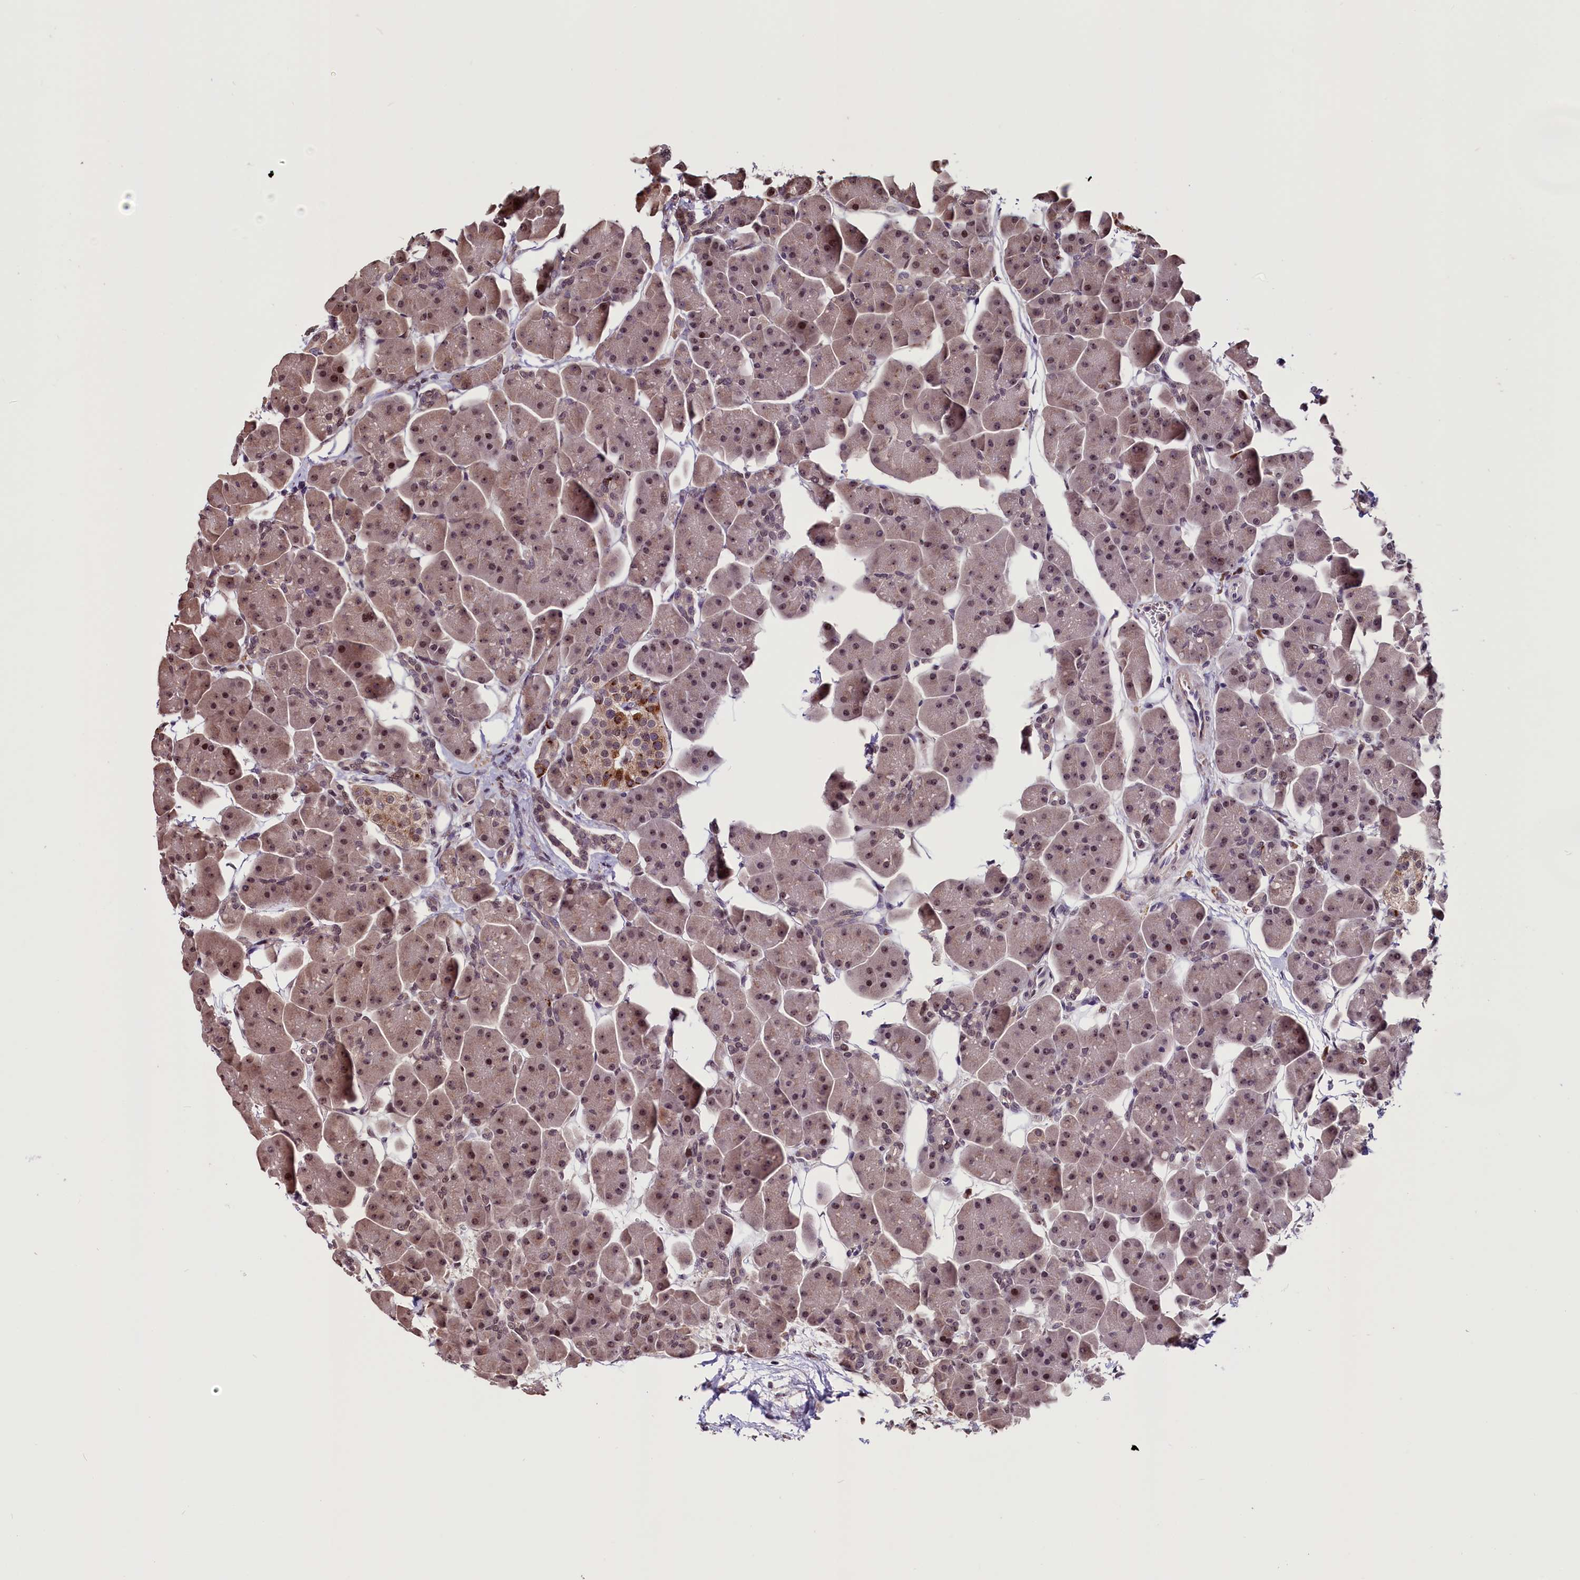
{"staining": {"intensity": "moderate", "quantity": ">75%", "location": "cytoplasmic/membranous,nuclear"}, "tissue": "pancreas", "cell_type": "Exocrine glandular cells", "image_type": "normal", "snomed": [{"axis": "morphology", "description": "Normal tissue, NOS"}, {"axis": "topography", "description": "Pancreas"}], "caption": "An immunohistochemistry image of benign tissue is shown. Protein staining in brown shows moderate cytoplasmic/membranous,nuclear positivity in pancreas within exocrine glandular cells. (DAB IHC, brown staining for protein, blue staining for nuclei).", "gene": "RNMT", "patient": {"sex": "male", "age": 66}}